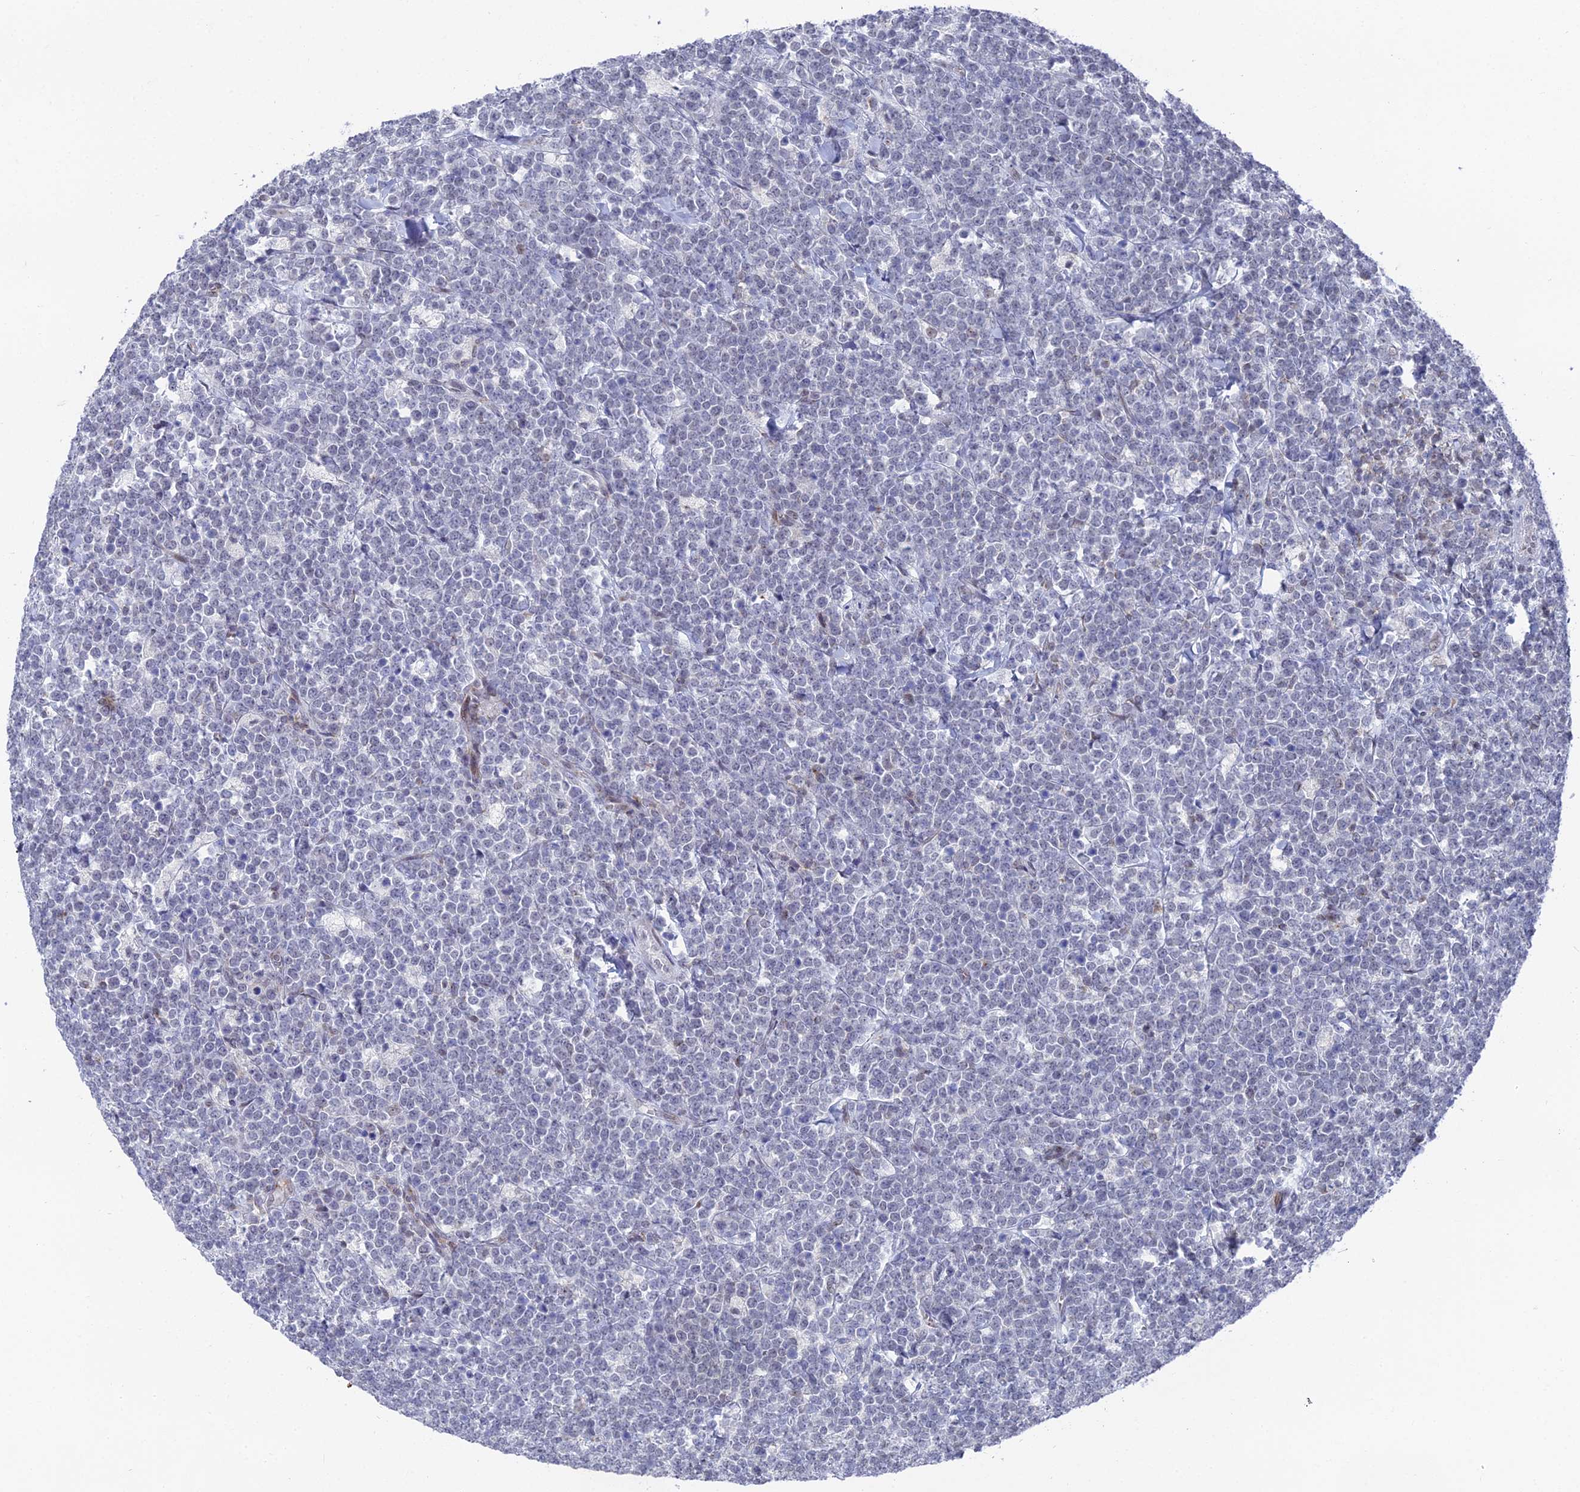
{"staining": {"intensity": "negative", "quantity": "none", "location": "none"}, "tissue": "lymphoma", "cell_type": "Tumor cells", "image_type": "cancer", "snomed": [{"axis": "morphology", "description": "Malignant lymphoma, non-Hodgkin's type, High grade"}, {"axis": "topography", "description": "Small intestine"}], "caption": "IHC histopathology image of neoplastic tissue: lymphoma stained with DAB exhibits no significant protein positivity in tumor cells.", "gene": "FHIP2A", "patient": {"sex": "male", "age": 8}}